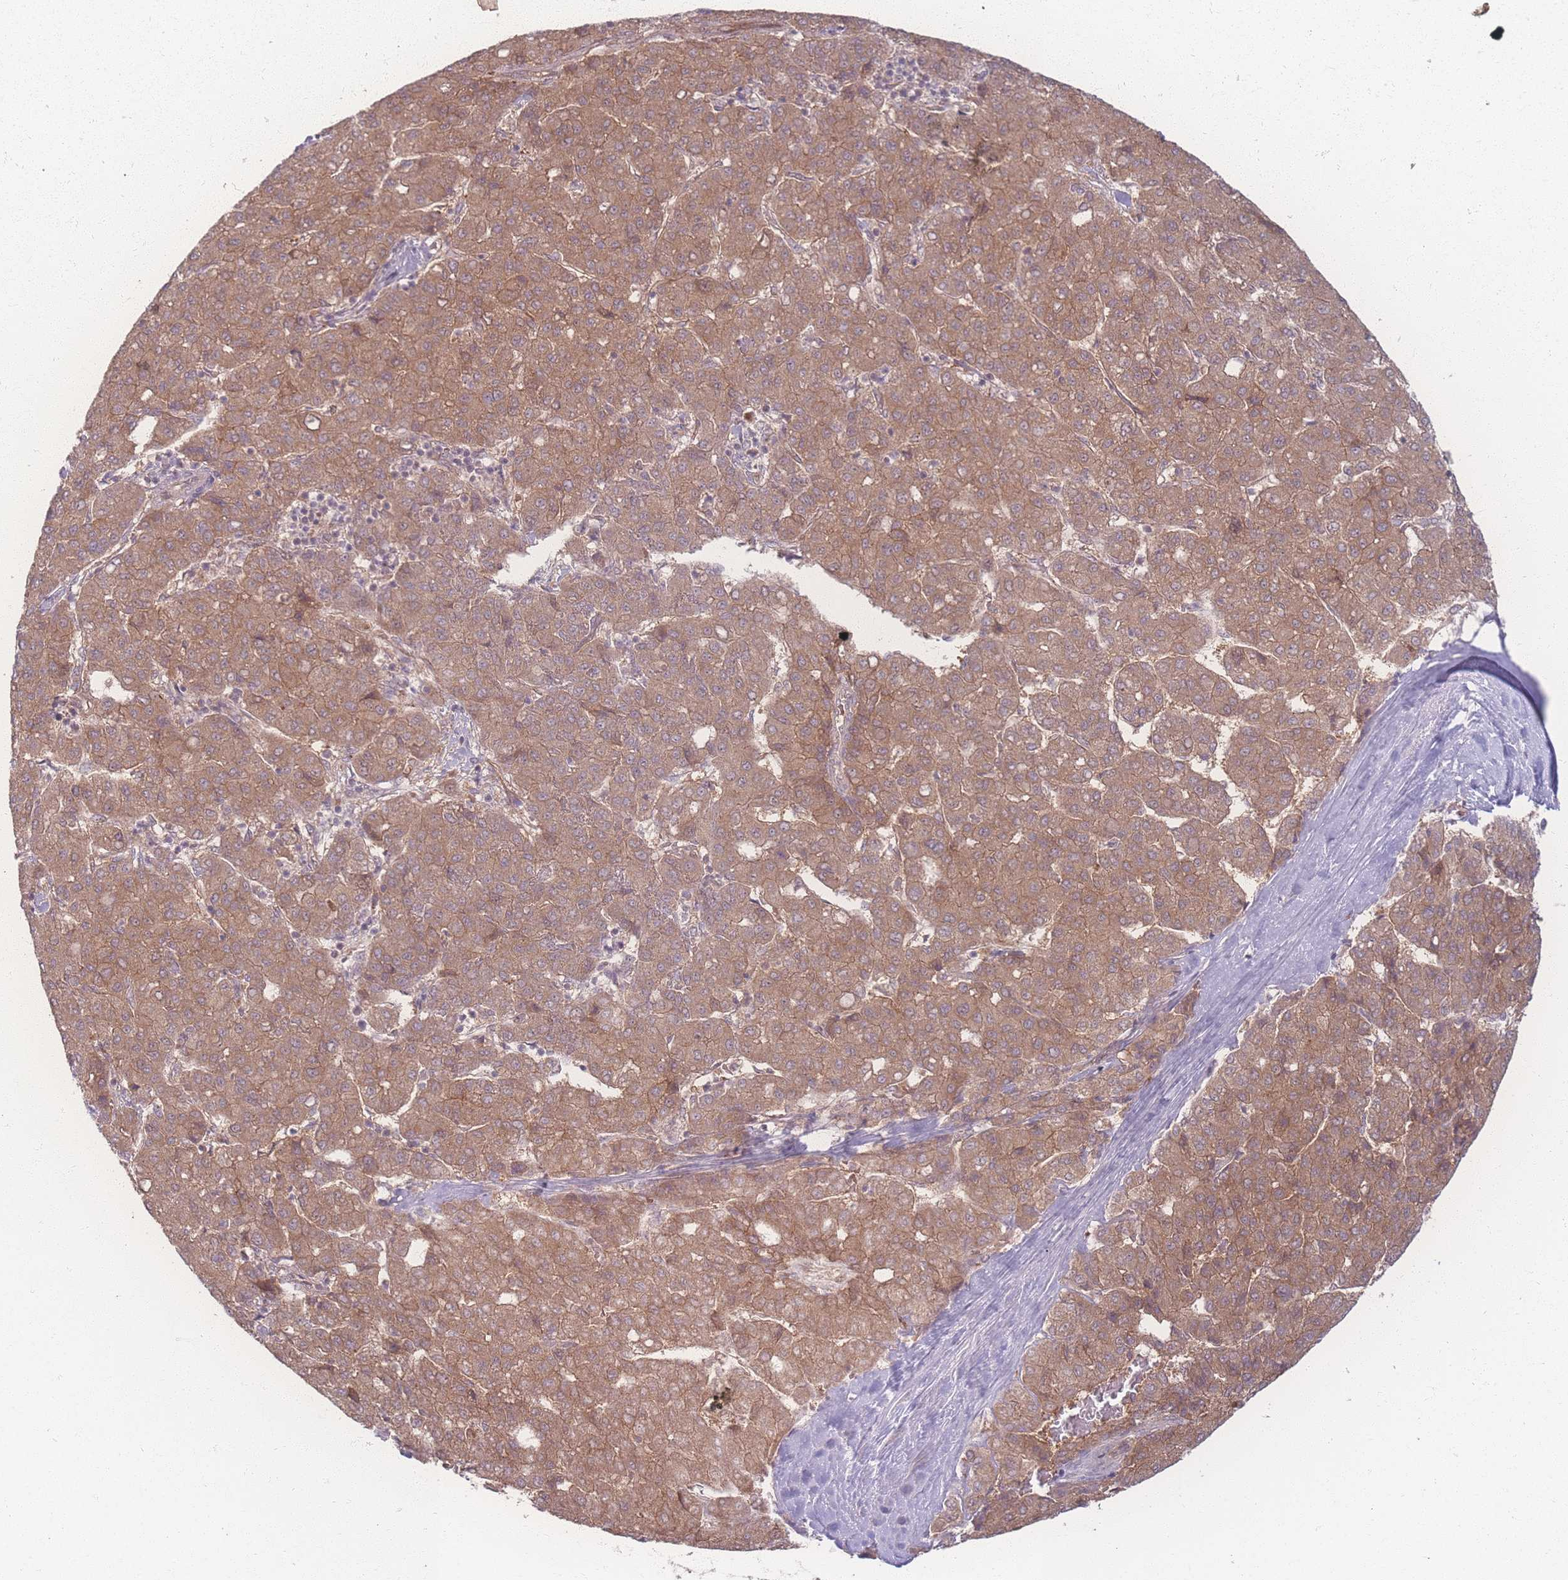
{"staining": {"intensity": "moderate", "quantity": ">75%", "location": "cytoplasmic/membranous"}, "tissue": "liver cancer", "cell_type": "Tumor cells", "image_type": "cancer", "snomed": [{"axis": "morphology", "description": "Carcinoma, Hepatocellular, NOS"}, {"axis": "topography", "description": "Liver"}], "caption": "Immunohistochemistry (IHC) photomicrograph of neoplastic tissue: human liver cancer (hepatocellular carcinoma) stained using immunohistochemistry displays medium levels of moderate protein expression localized specifically in the cytoplasmic/membranous of tumor cells, appearing as a cytoplasmic/membranous brown color.", "gene": "INSR", "patient": {"sex": "male", "age": 65}}